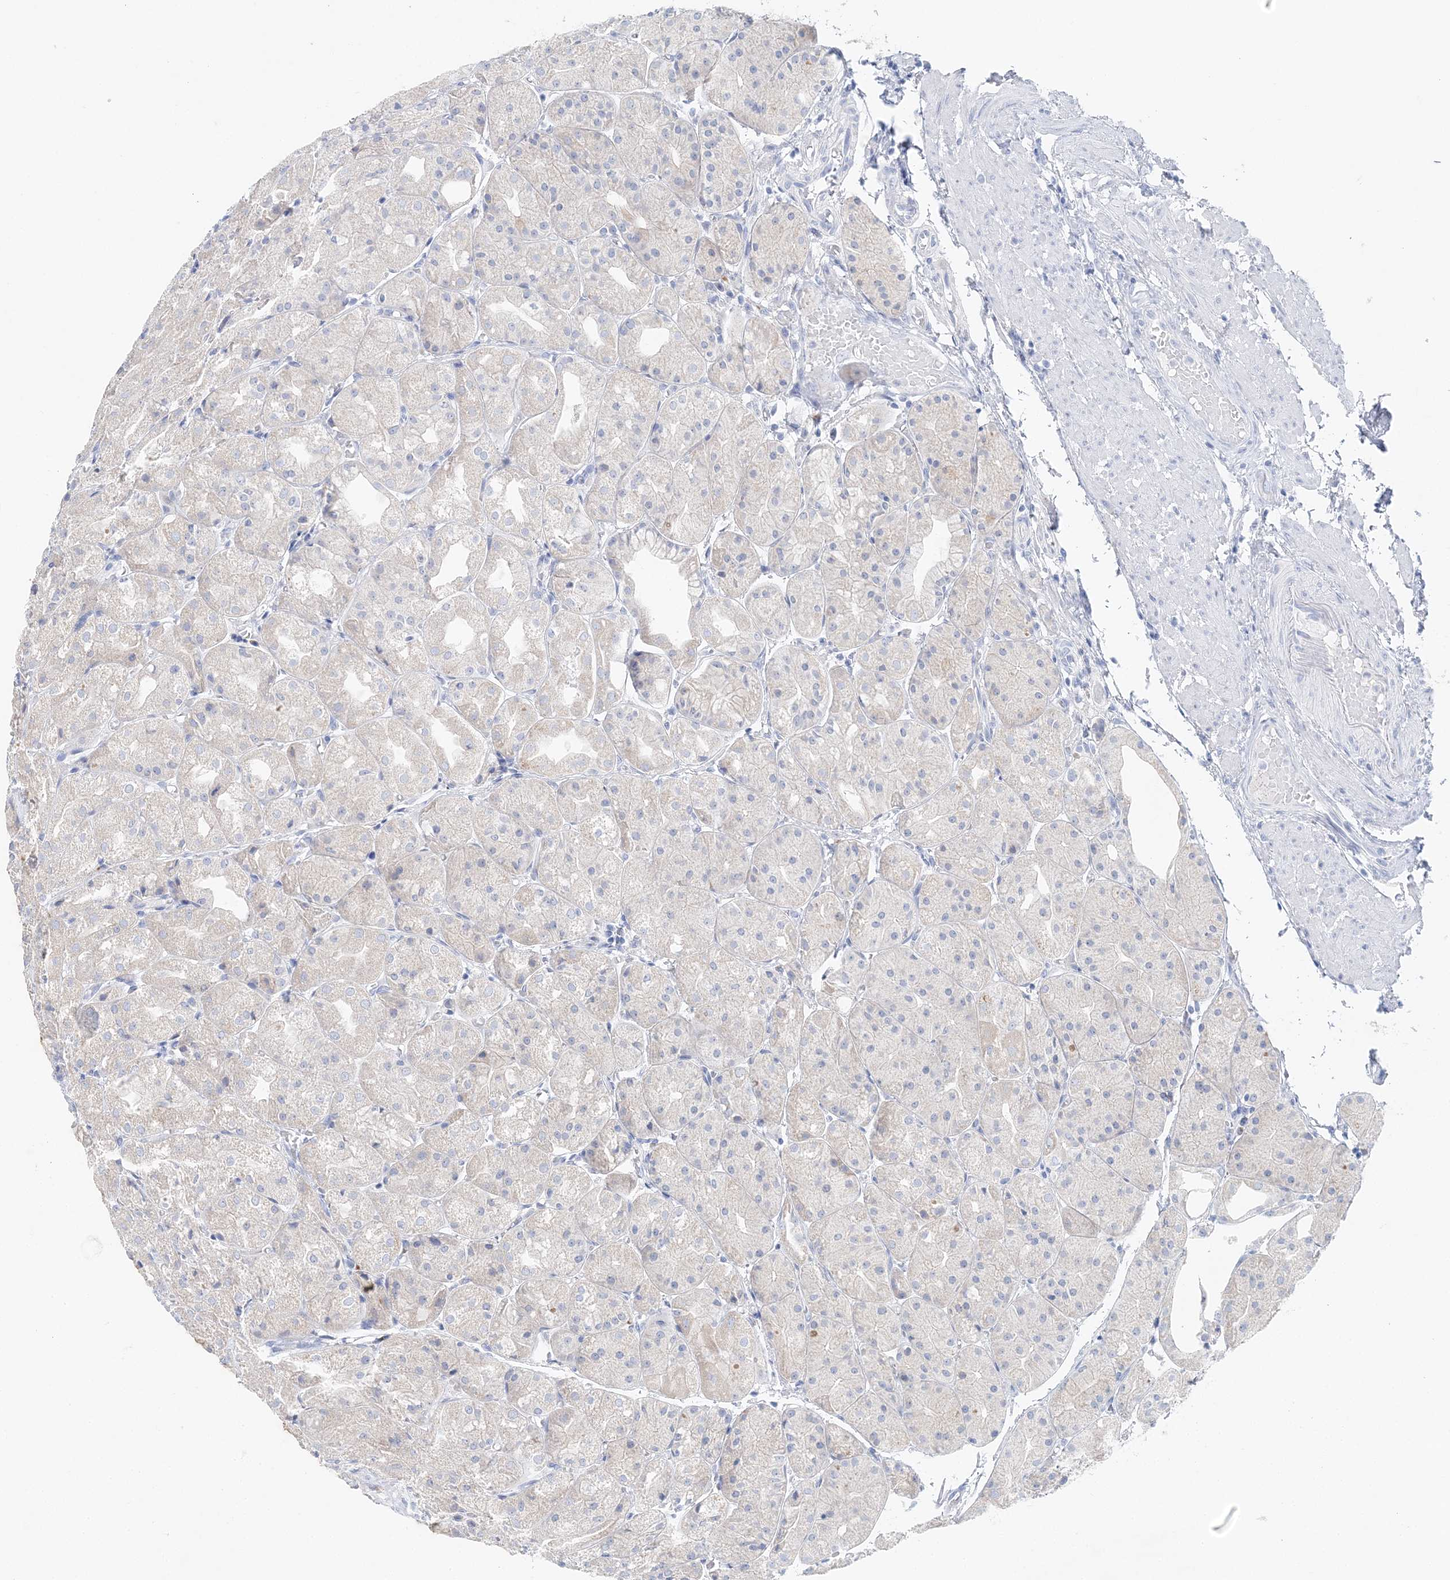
{"staining": {"intensity": "negative", "quantity": "none", "location": "none"}, "tissue": "stomach", "cell_type": "Glandular cells", "image_type": "normal", "snomed": [{"axis": "morphology", "description": "Normal tissue, NOS"}, {"axis": "topography", "description": "Stomach, upper"}], "caption": "Immunohistochemical staining of normal stomach displays no significant positivity in glandular cells.", "gene": "SLC5A6", "patient": {"sex": "male", "age": 72}}